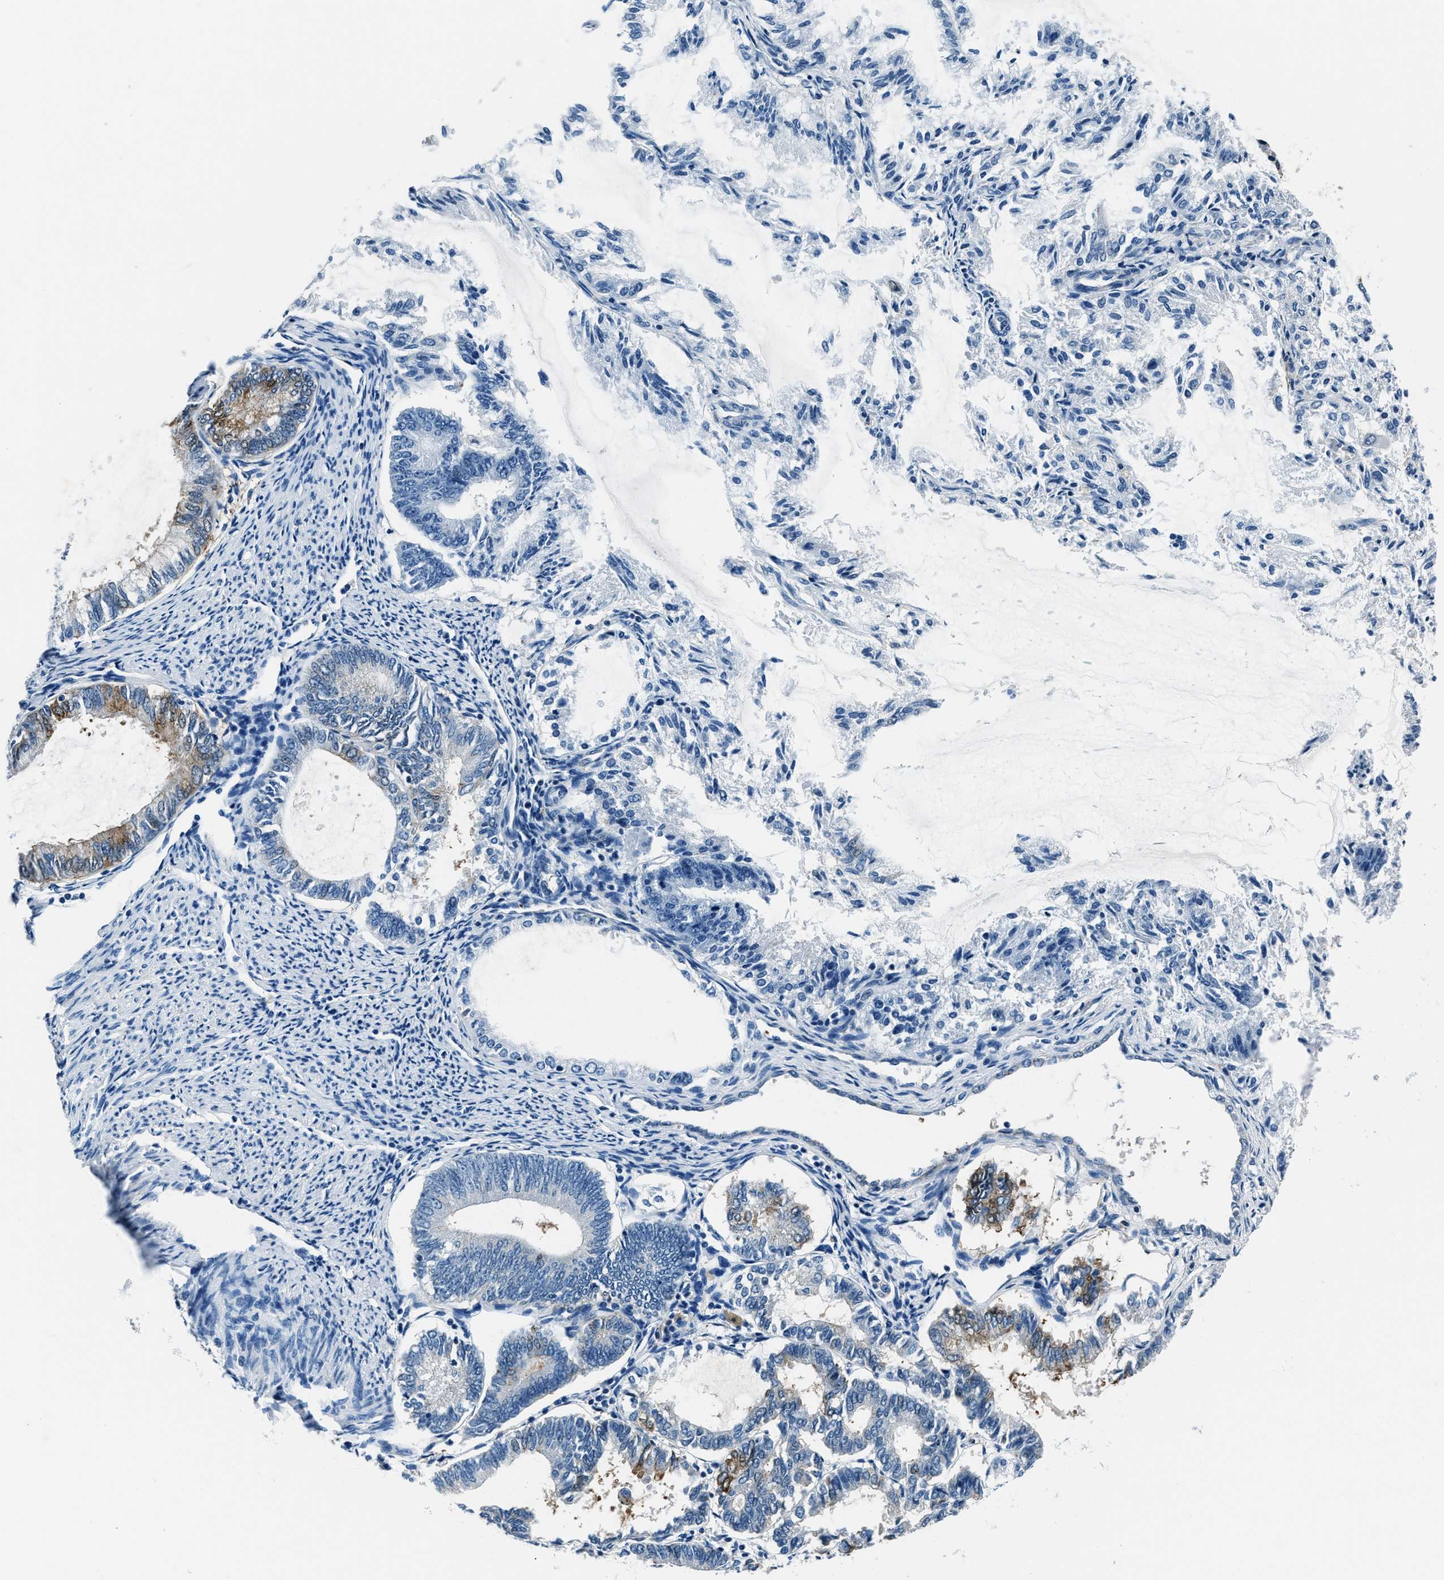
{"staining": {"intensity": "moderate", "quantity": "<25%", "location": "cytoplasmic/membranous"}, "tissue": "endometrial cancer", "cell_type": "Tumor cells", "image_type": "cancer", "snomed": [{"axis": "morphology", "description": "Adenocarcinoma, NOS"}, {"axis": "topography", "description": "Endometrium"}], "caption": "Immunohistochemical staining of human endometrial cancer (adenocarcinoma) shows low levels of moderate cytoplasmic/membranous protein staining in approximately <25% of tumor cells. Using DAB (brown) and hematoxylin (blue) stains, captured at high magnification using brightfield microscopy.", "gene": "PTPDC1", "patient": {"sex": "female", "age": 86}}